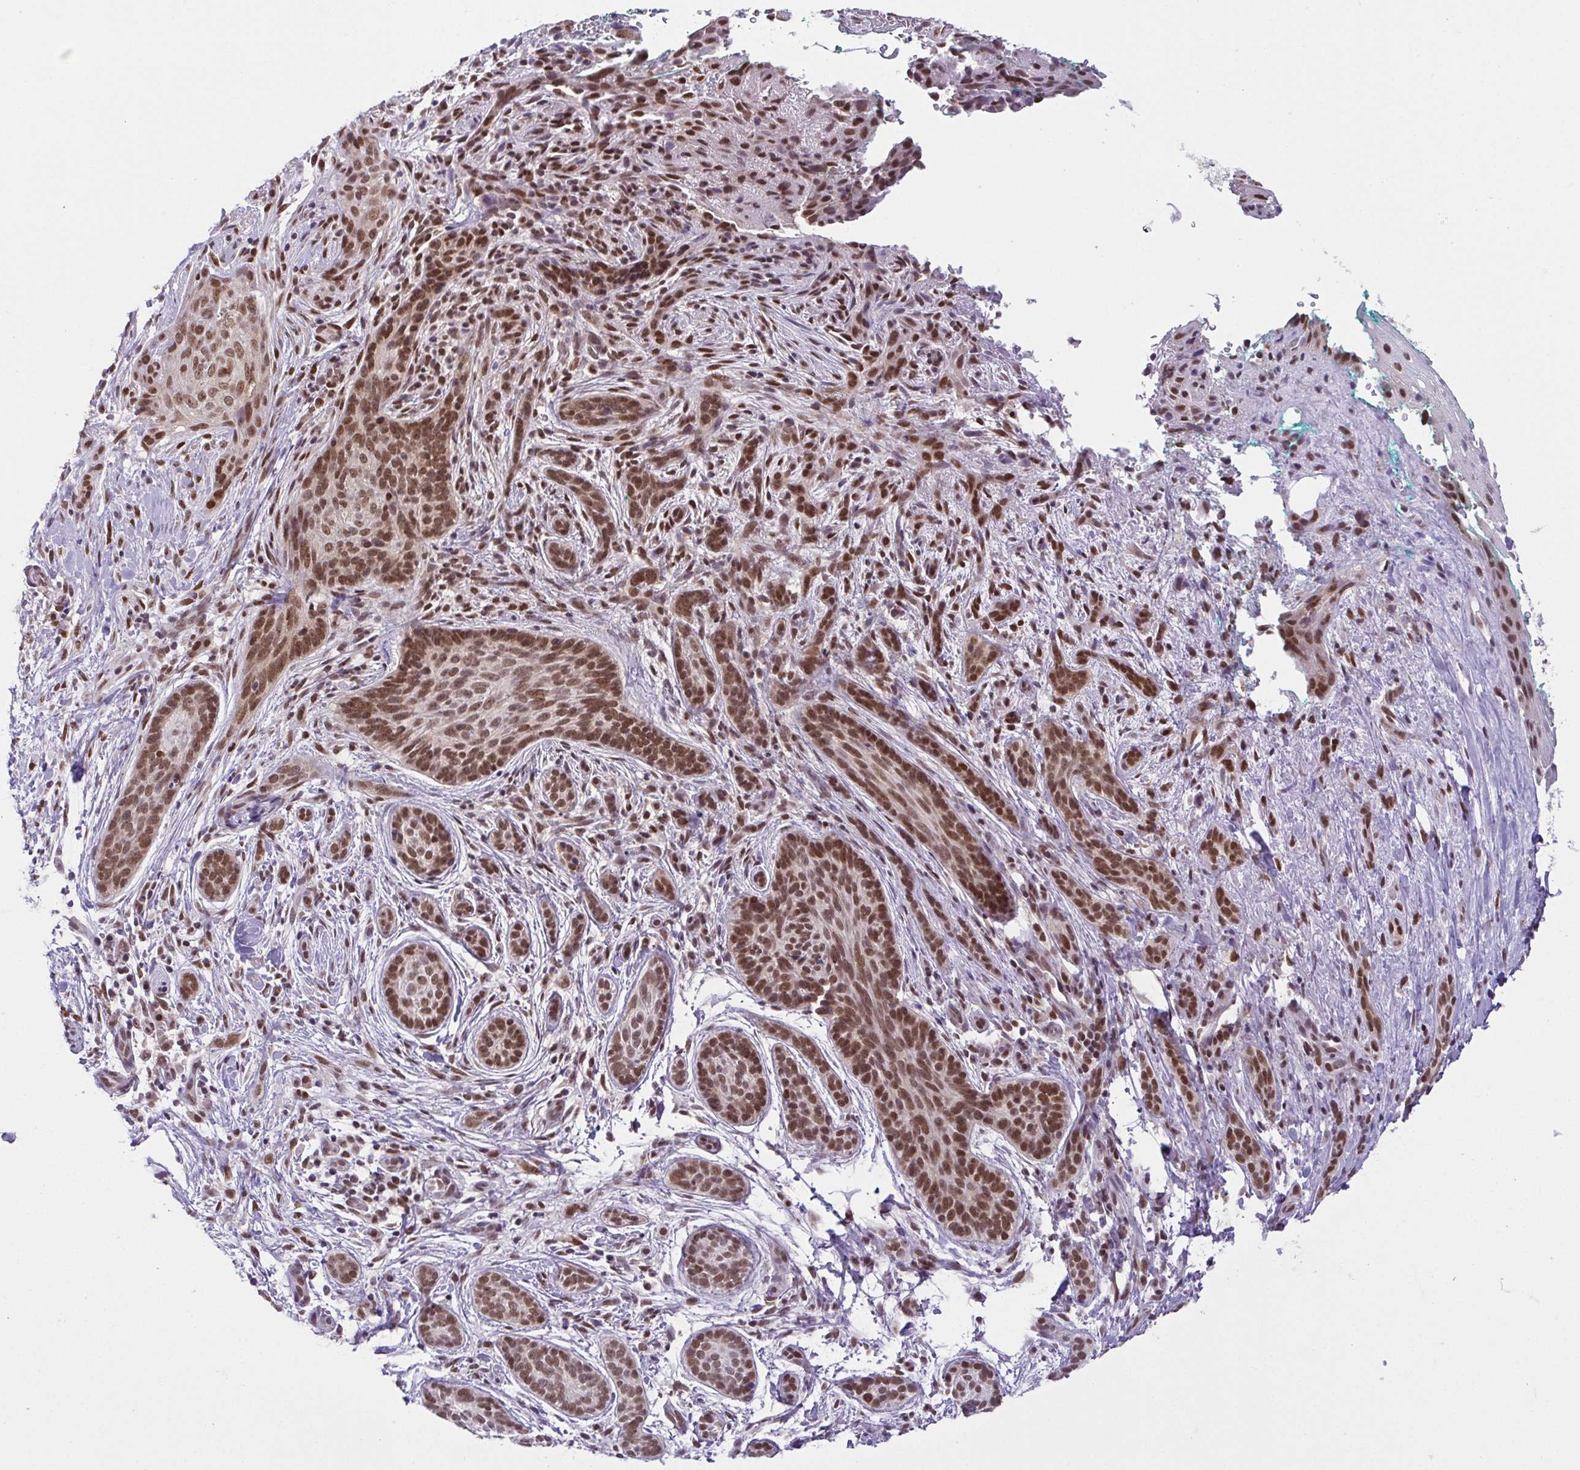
{"staining": {"intensity": "strong", "quantity": ">75%", "location": "nuclear"}, "tissue": "skin cancer", "cell_type": "Tumor cells", "image_type": "cancer", "snomed": [{"axis": "morphology", "description": "Basal cell carcinoma"}, {"axis": "topography", "description": "Skin"}], "caption": "There is high levels of strong nuclear positivity in tumor cells of skin cancer (basal cell carcinoma), as demonstrated by immunohistochemical staining (brown color).", "gene": "RBM3", "patient": {"sex": "male", "age": 63}}